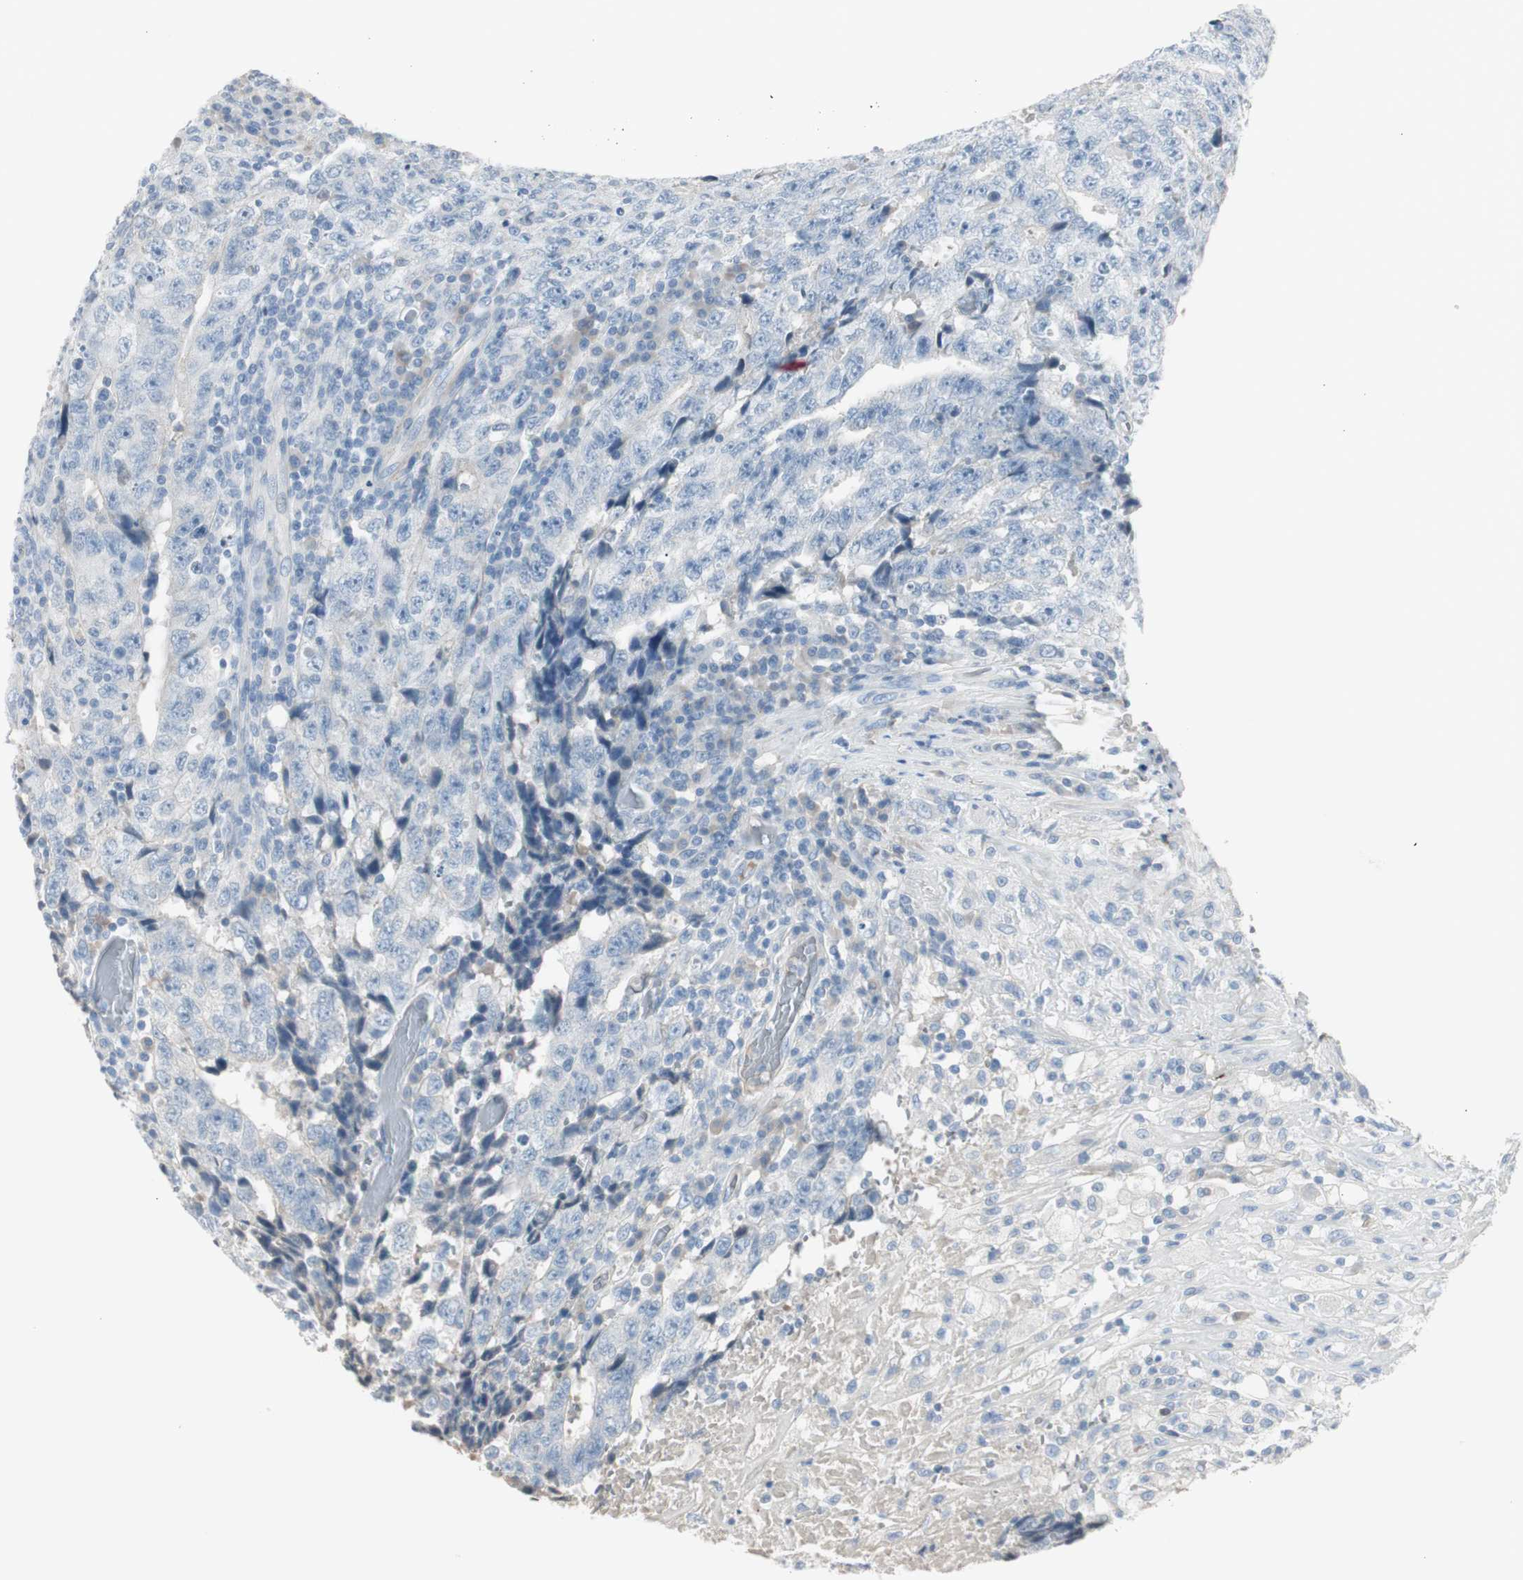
{"staining": {"intensity": "negative", "quantity": "none", "location": "none"}, "tissue": "testis cancer", "cell_type": "Tumor cells", "image_type": "cancer", "snomed": [{"axis": "morphology", "description": "Necrosis, NOS"}, {"axis": "morphology", "description": "Carcinoma, Embryonal, NOS"}, {"axis": "topography", "description": "Testis"}], "caption": "This is an IHC histopathology image of testis embryonal carcinoma. There is no expression in tumor cells.", "gene": "CACNA2D1", "patient": {"sex": "male", "age": 19}}